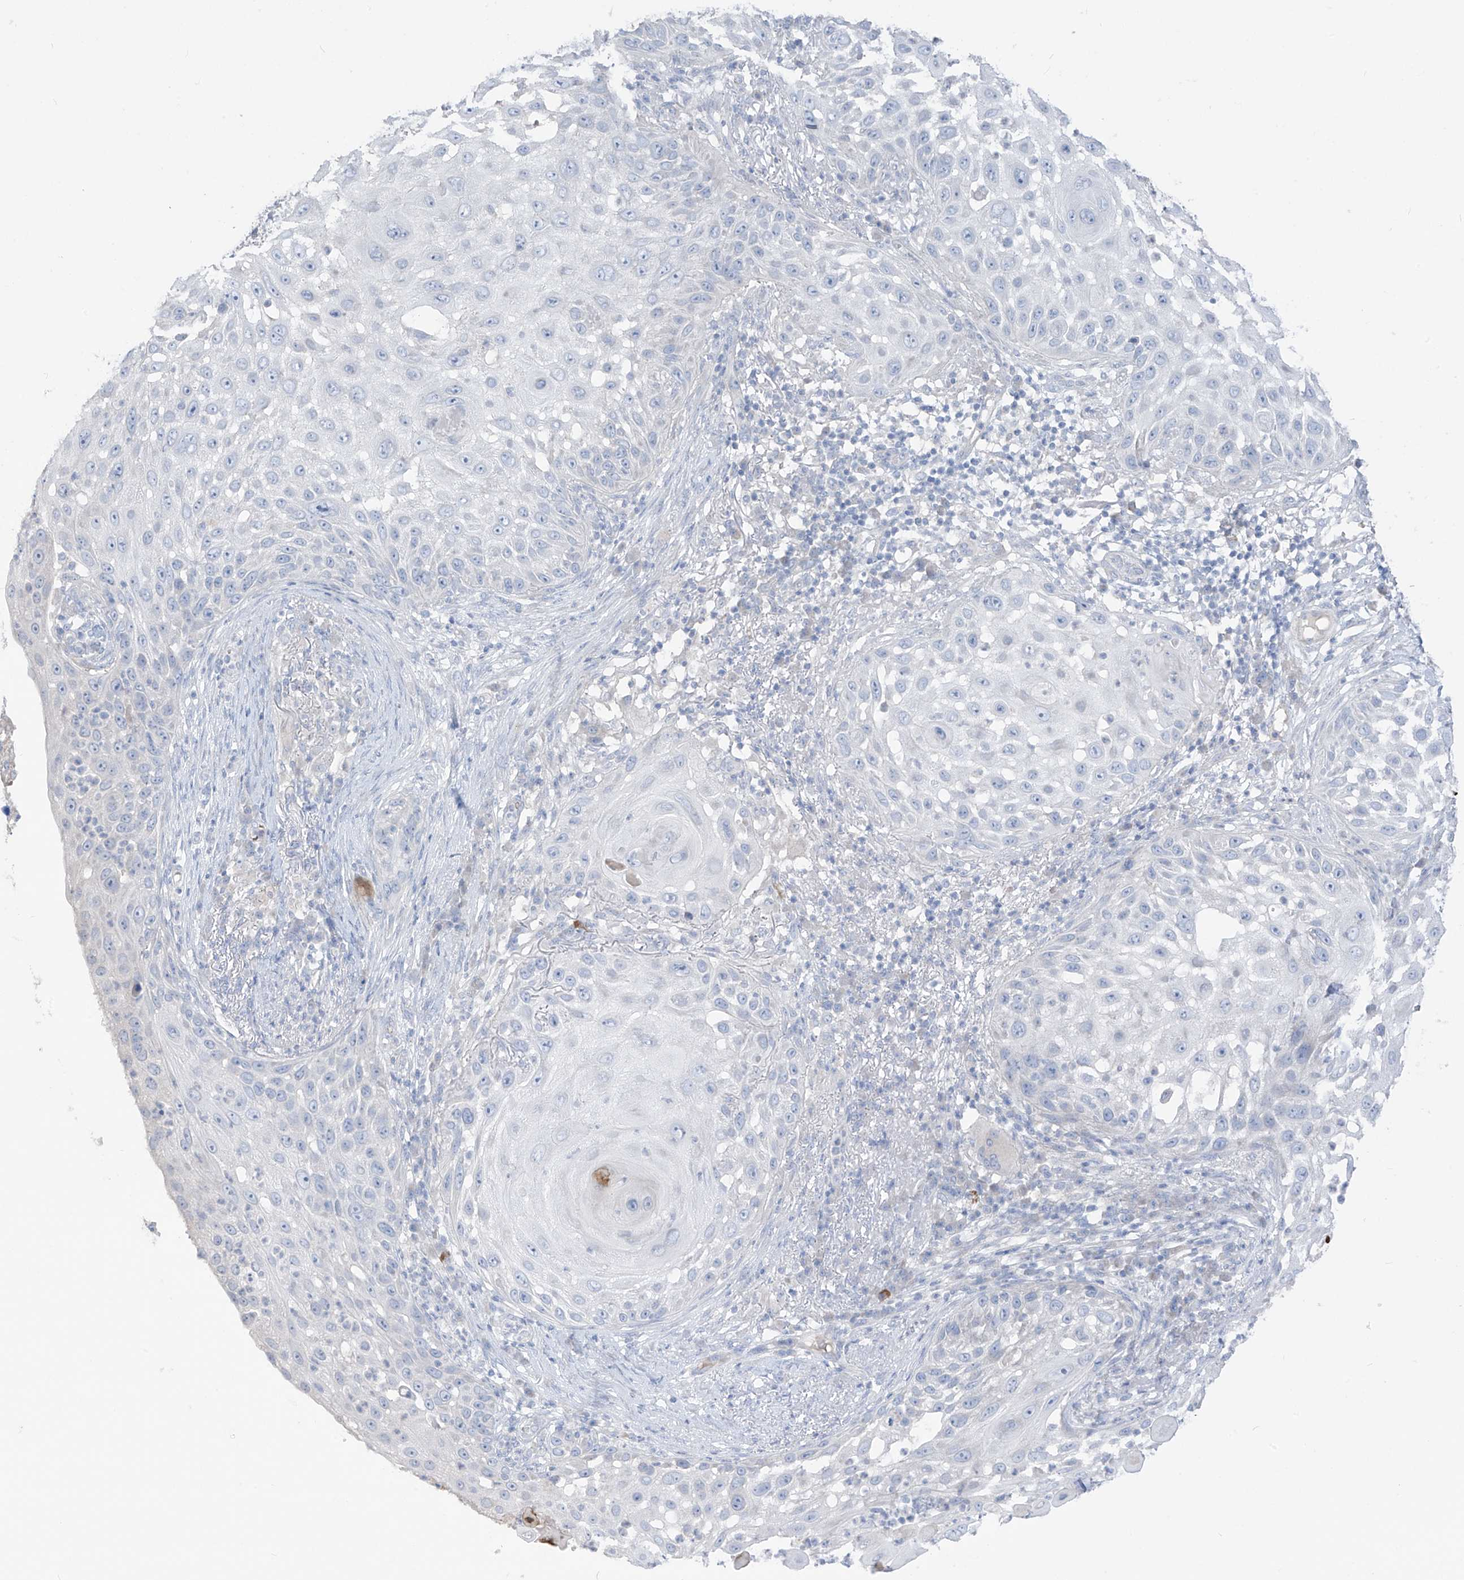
{"staining": {"intensity": "negative", "quantity": "none", "location": "none"}, "tissue": "skin cancer", "cell_type": "Tumor cells", "image_type": "cancer", "snomed": [{"axis": "morphology", "description": "Squamous cell carcinoma, NOS"}, {"axis": "topography", "description": "Skin"}], "caption": "Protein analysis of skin cancer displays no significant positivity in tumor cells.", "gene": "ASPRV1", "patient": {"sex": "female", "age": 44}}